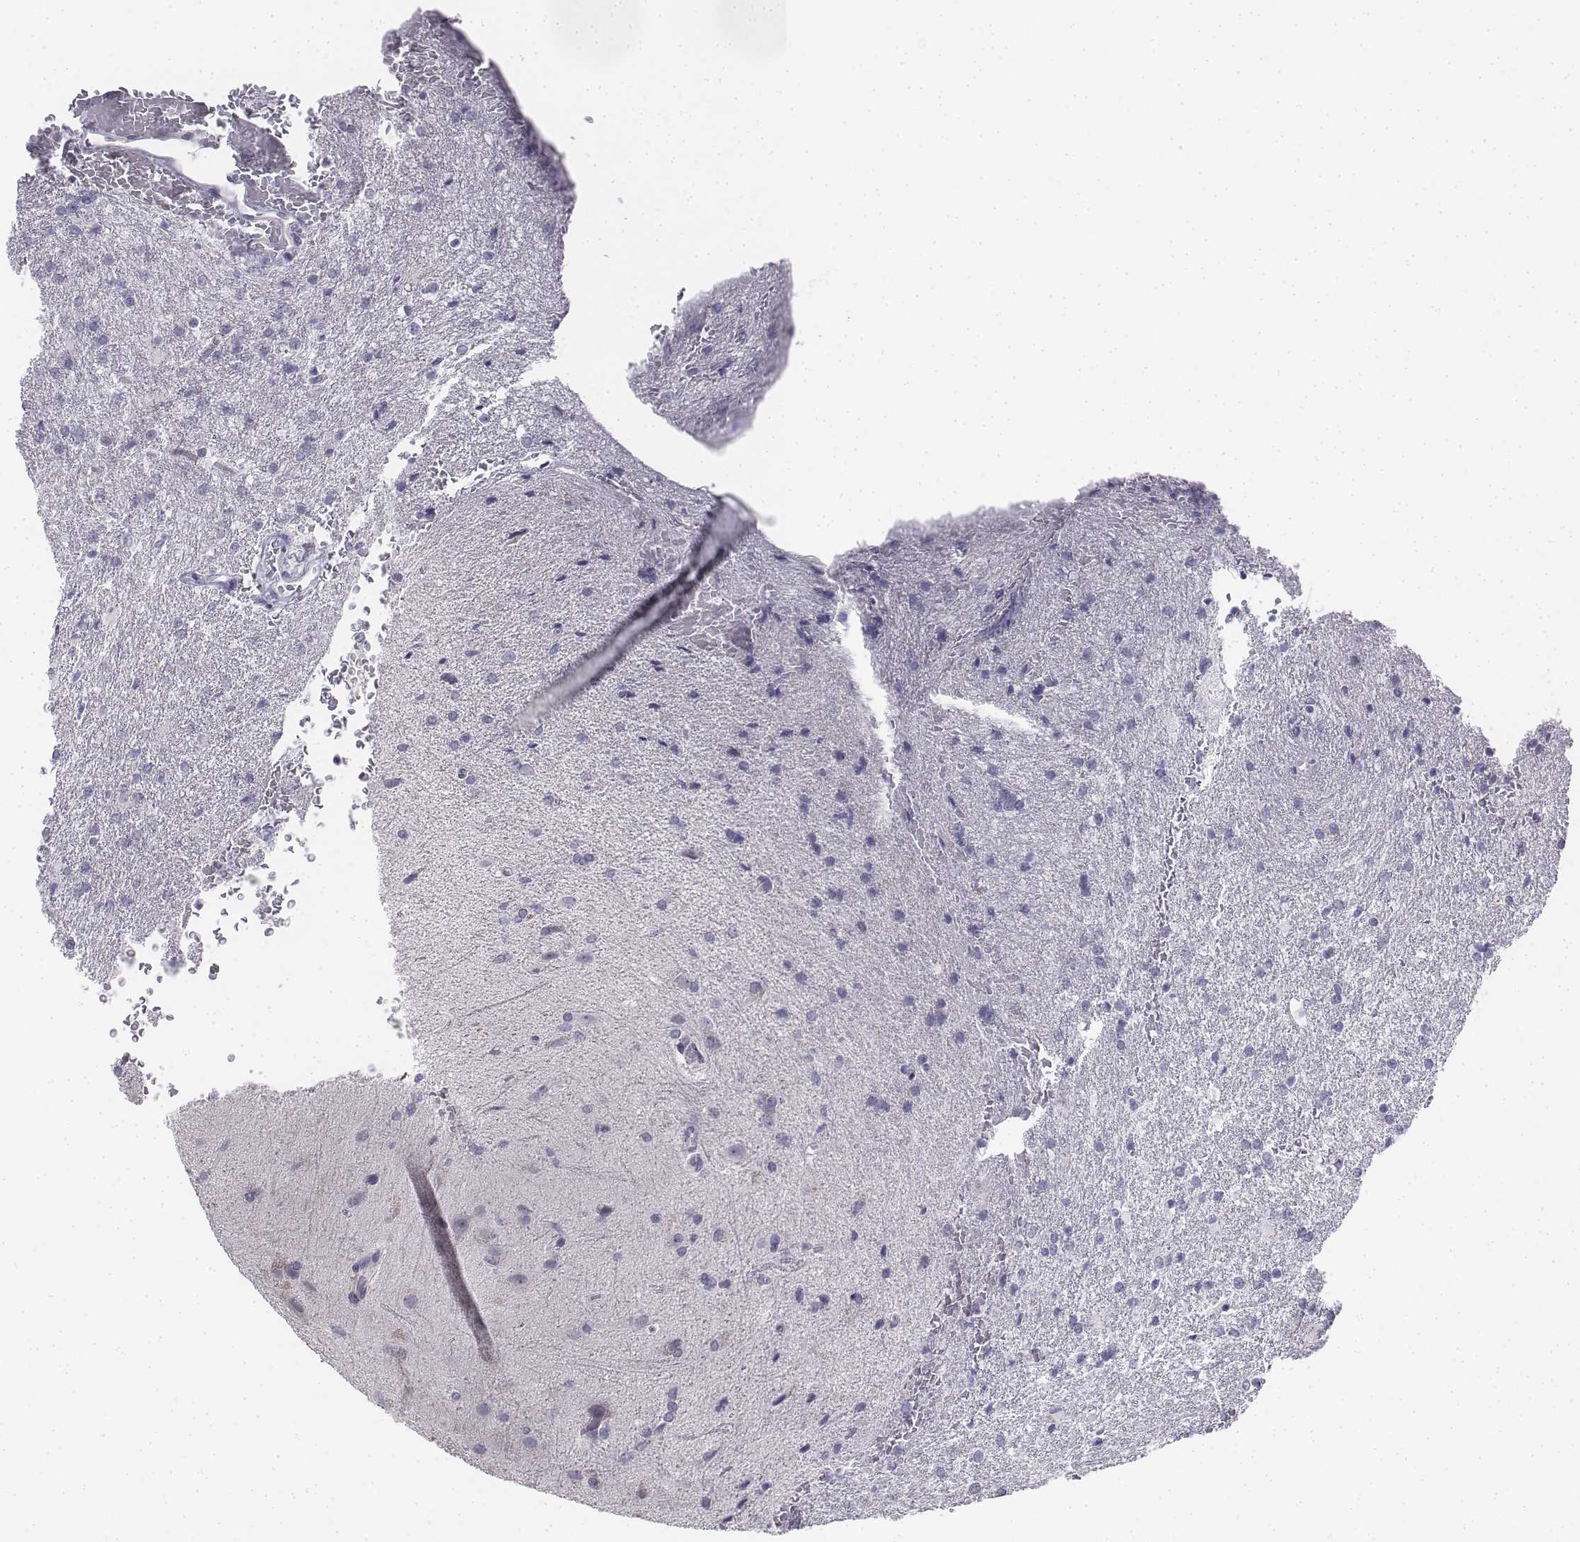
{"staining": {"intensity": "negative", "quantity": "none", "location": "none"}, "tissue": "glioma", "cell_type": "Tumor cells", "image_type": "cancer", "snomed": [{"axis": "morphology", "description": "Glioma, malignant, High grade"}, {"axis": "topography", "description": "Brain"}], "caption": "Immunohistochemistry photomicrograph of neoplastic tissue: human glioma stained with DAB (3,3'-diaminobenzidine) exhibits no significant protein positivity in tumor cells. (Stains: DAB immunohistochemistry with hematoxylin counter stain, Microscopy: brightfield microscopy at high magnification).", "gene": "PENK", "patient": {"sex": "male", "age": 68}}